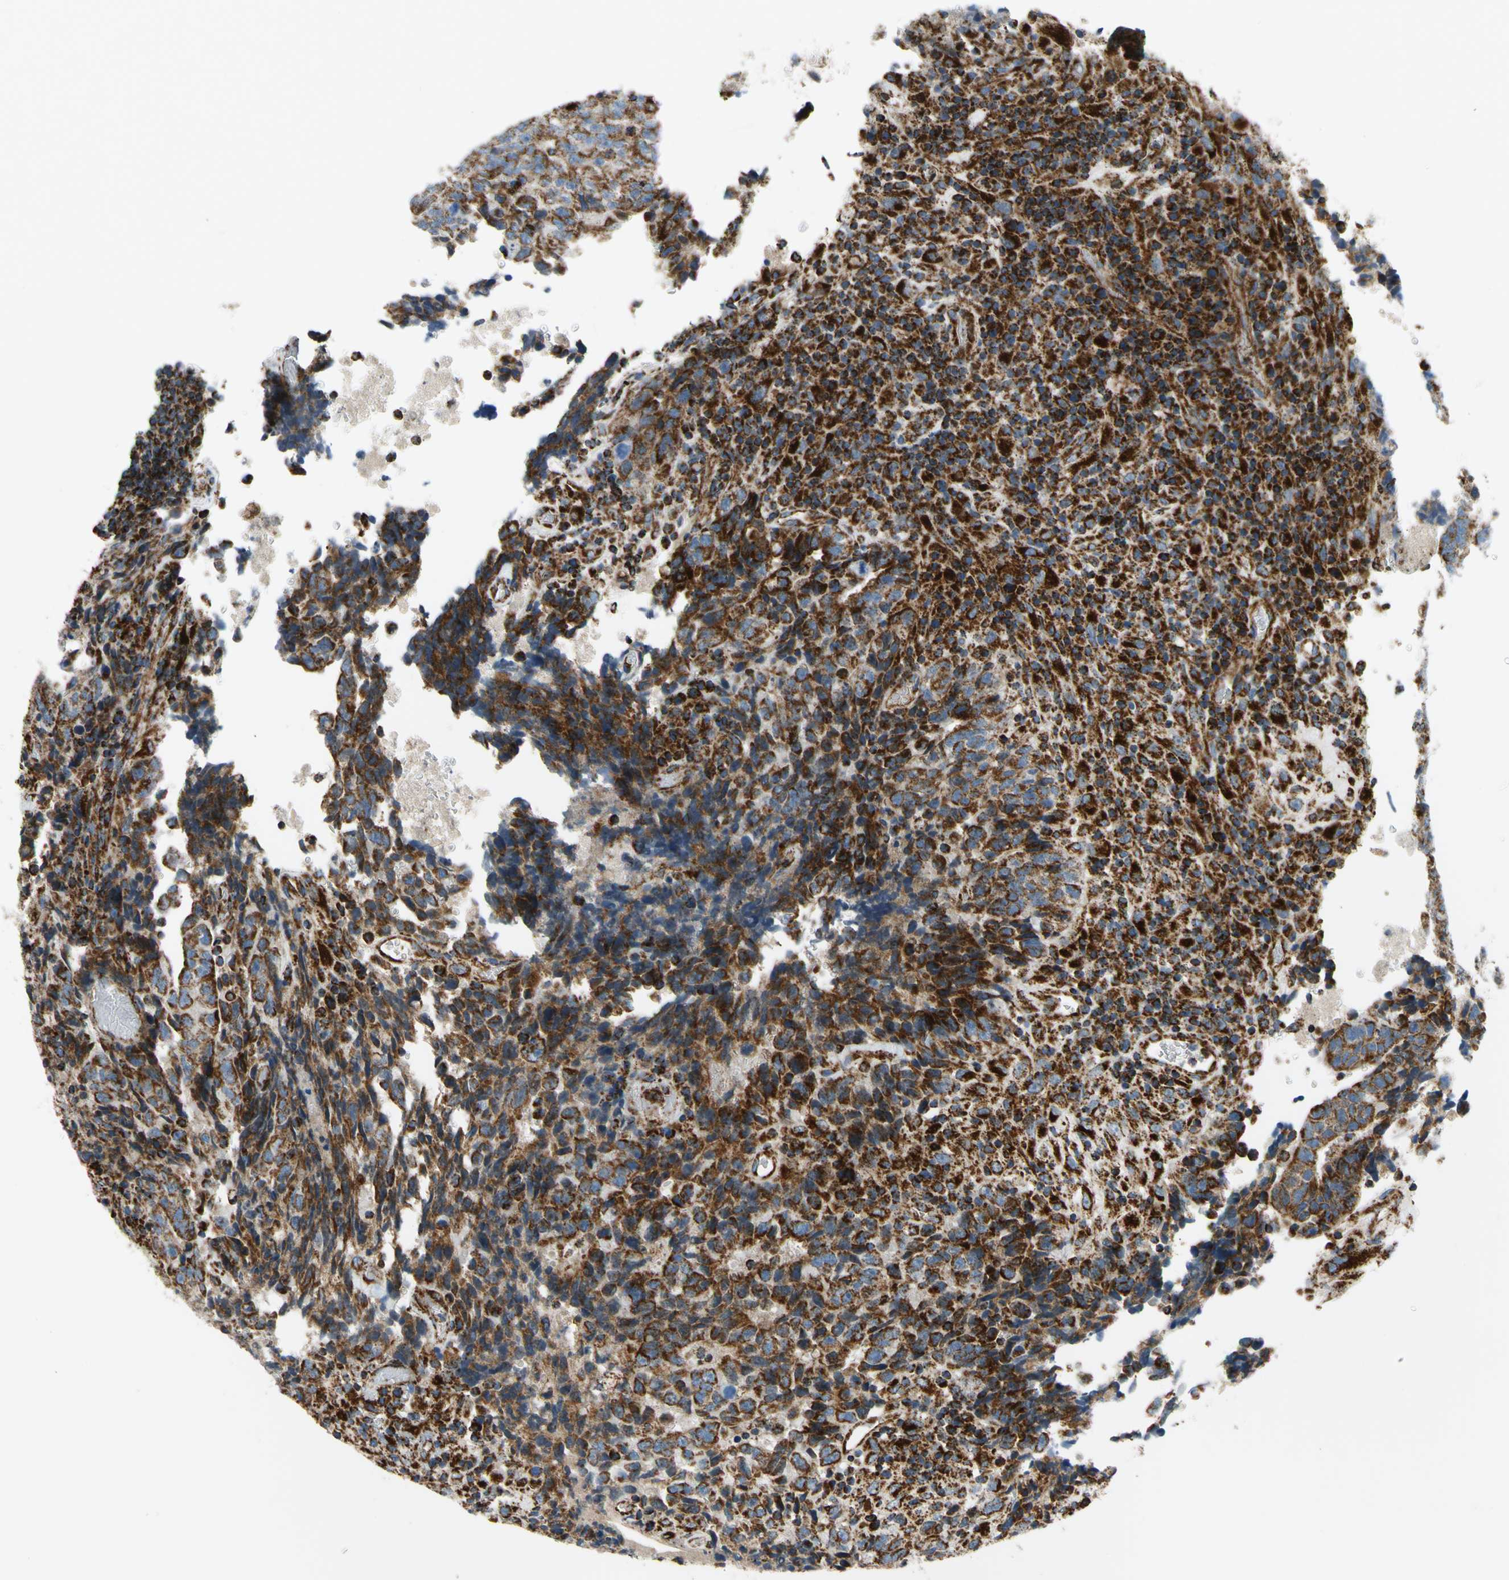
{"staining": {"intensity": "strong", "quantity": ">75%", "location": "cytoplasmic/membranous"}, "tissue": "testis cancer", "cell_type": "Tumor cells", "image_type": "cancer", "snomed": [{"axis": "morphology", "description": "Necrosis, NOS"}, {"axis": "morphology", "description": "Carcinoma, Embryonal, NOS"}, {"axis": "topography", "description": "Testis"}], "caption": "A high amount of strong cytoplasmic/membranous positivity is appreciated in approximately >75% of tumor cells in testis cancer tissue.", "gene": "MAVS", "patient": {"sex": "male", "age": 19}}